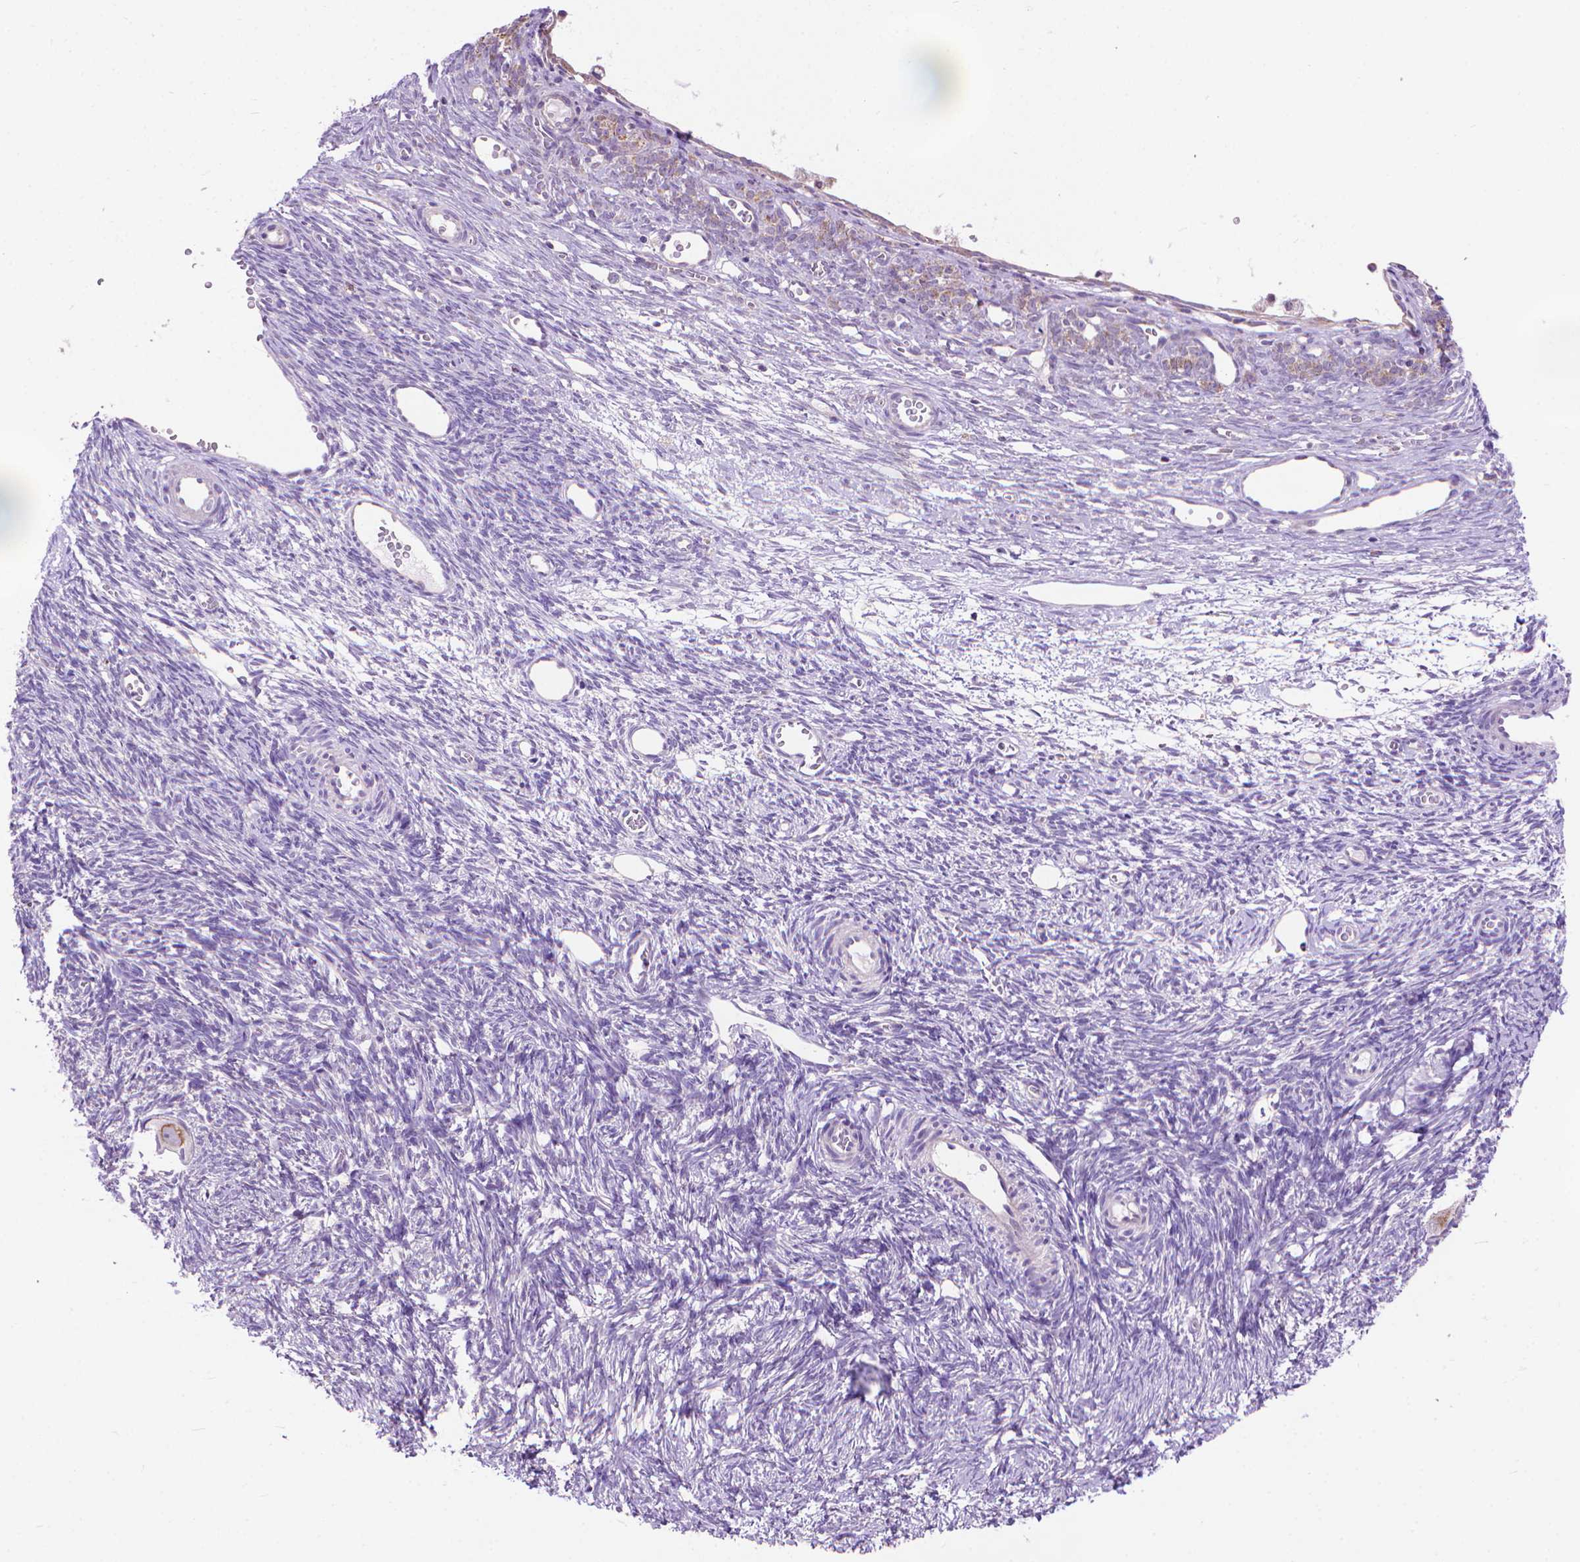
{"staining": {"intensity": "negative", "quantity": "none", "location": "none"}, "tissue": "ovary", "cell_type": "Ovarian stroma cells", "image_type": "normal", "snomed": [{"axis": "morphology", "description": "Normal tissue, NOS"}, {"axis": "topography", "description": "Ovary"}], "caption": "Ovarian stroma cells are negative for protein expression in benign human ovary. (Brightfield microscopy of DAB (3,3'-diaminobenzidine) immunohistochemistry (IHC) at high magnification).", "gene": "SYN1", "patient": {"sex": "female", "age": 34}}